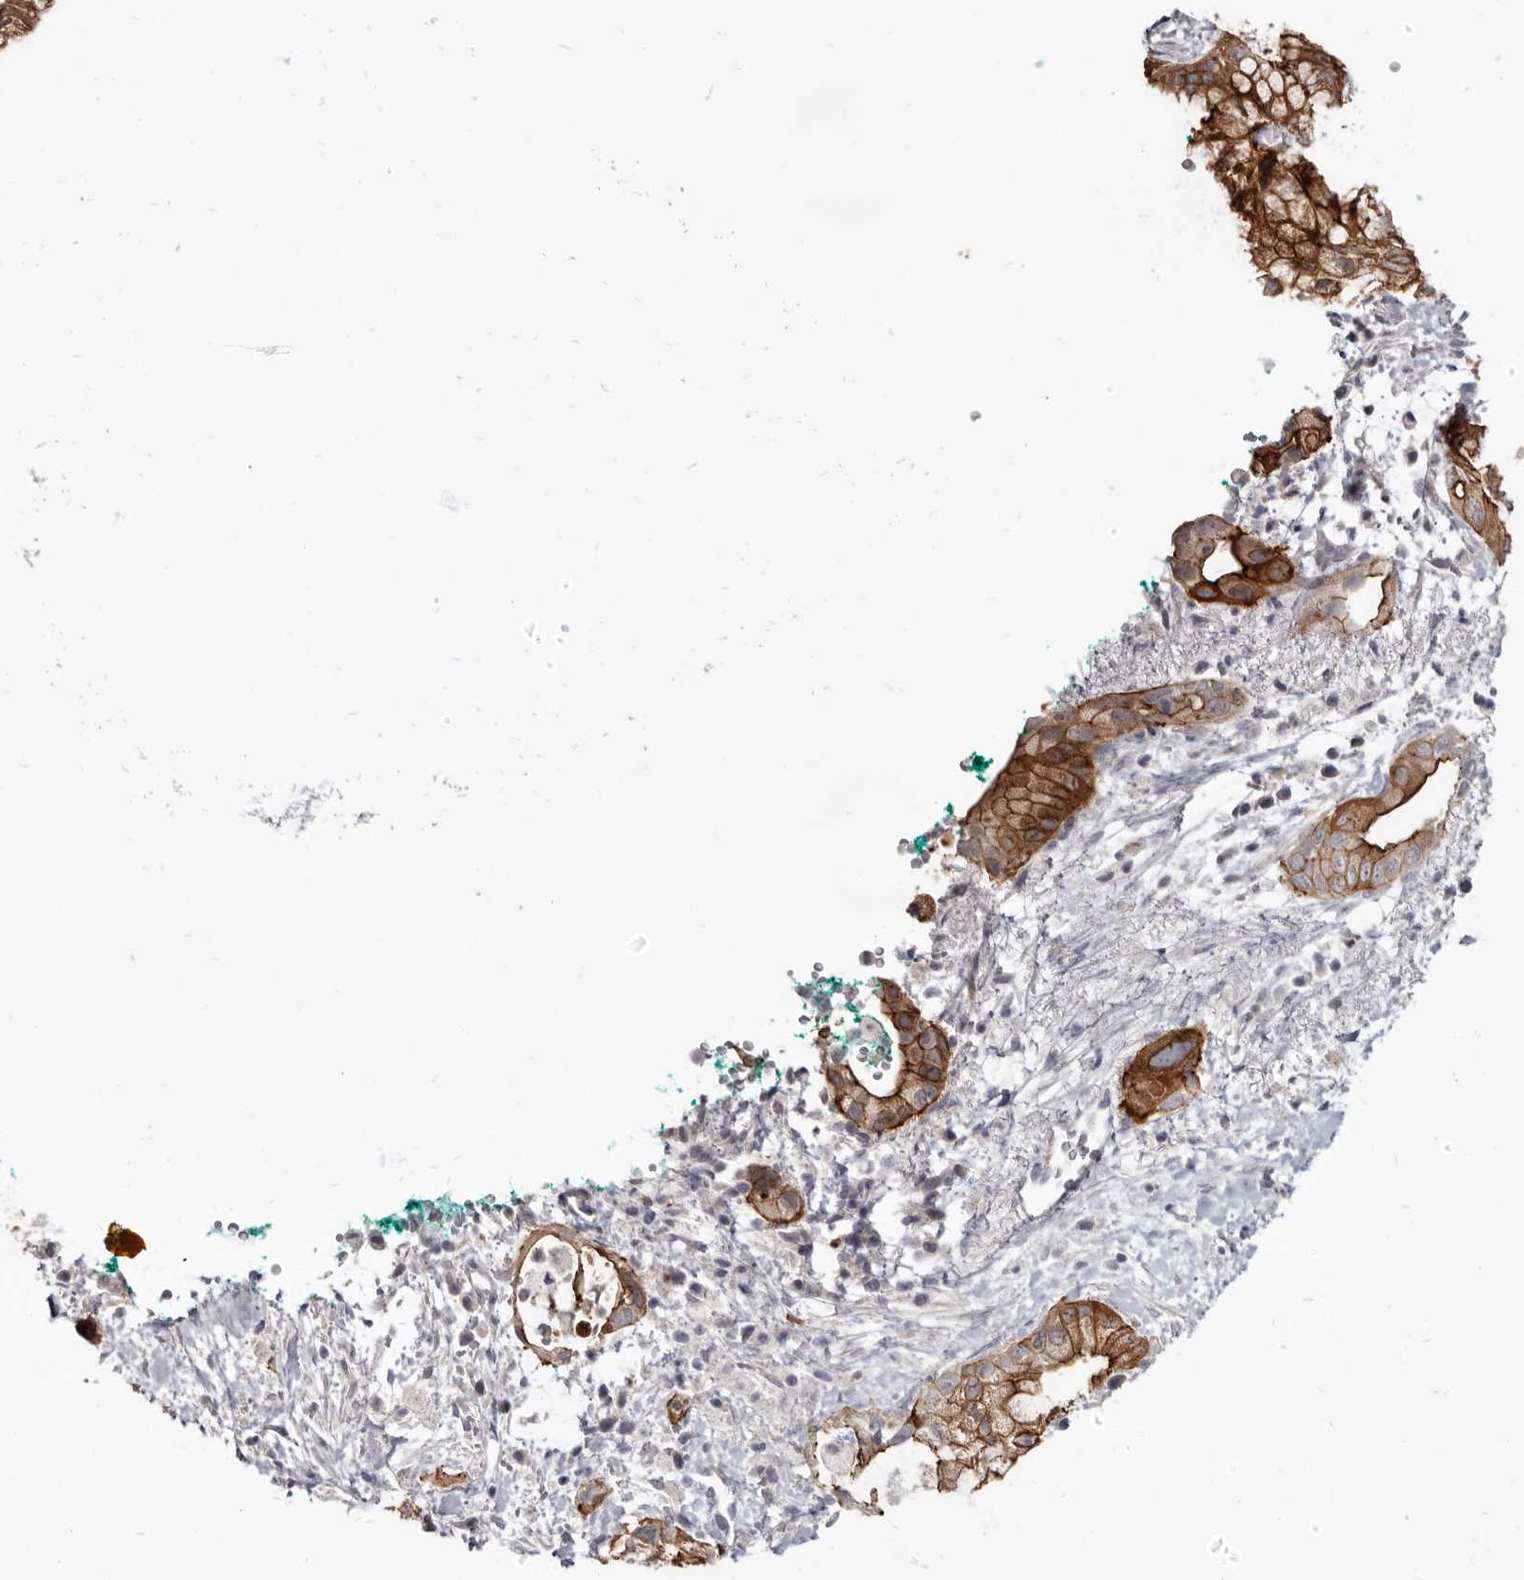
{"staining": {"intensity": "strong", "quantity": ">75%", "location": "cytoplasmic/membranous"}, "tissue": "pancreatic cancer", "cell_type": "Tumor cells", "image_type": "cancer", "snomed": [{"axis": "morphology", "description": "Adenocarcinoma, NOS"}, {"axis": "topography", "description": "Pancreas"}], "caption": "Immunohistochemistry (IHC) staining of pancreatic adenocarcinoma, which shows high levels of strong cytoplasmic/membranous positivity in approximately >75% of tumor cells indicating strong cytoplasmic/membranous protein positivity. The staining was performed using DAB (3,3'-diaminobenzidine) (brown) for protein detection and nuclei were counterstained in hematoxylin (blue).", "gene": "CGN", "patient": {"sex": "male", "age": 53}}